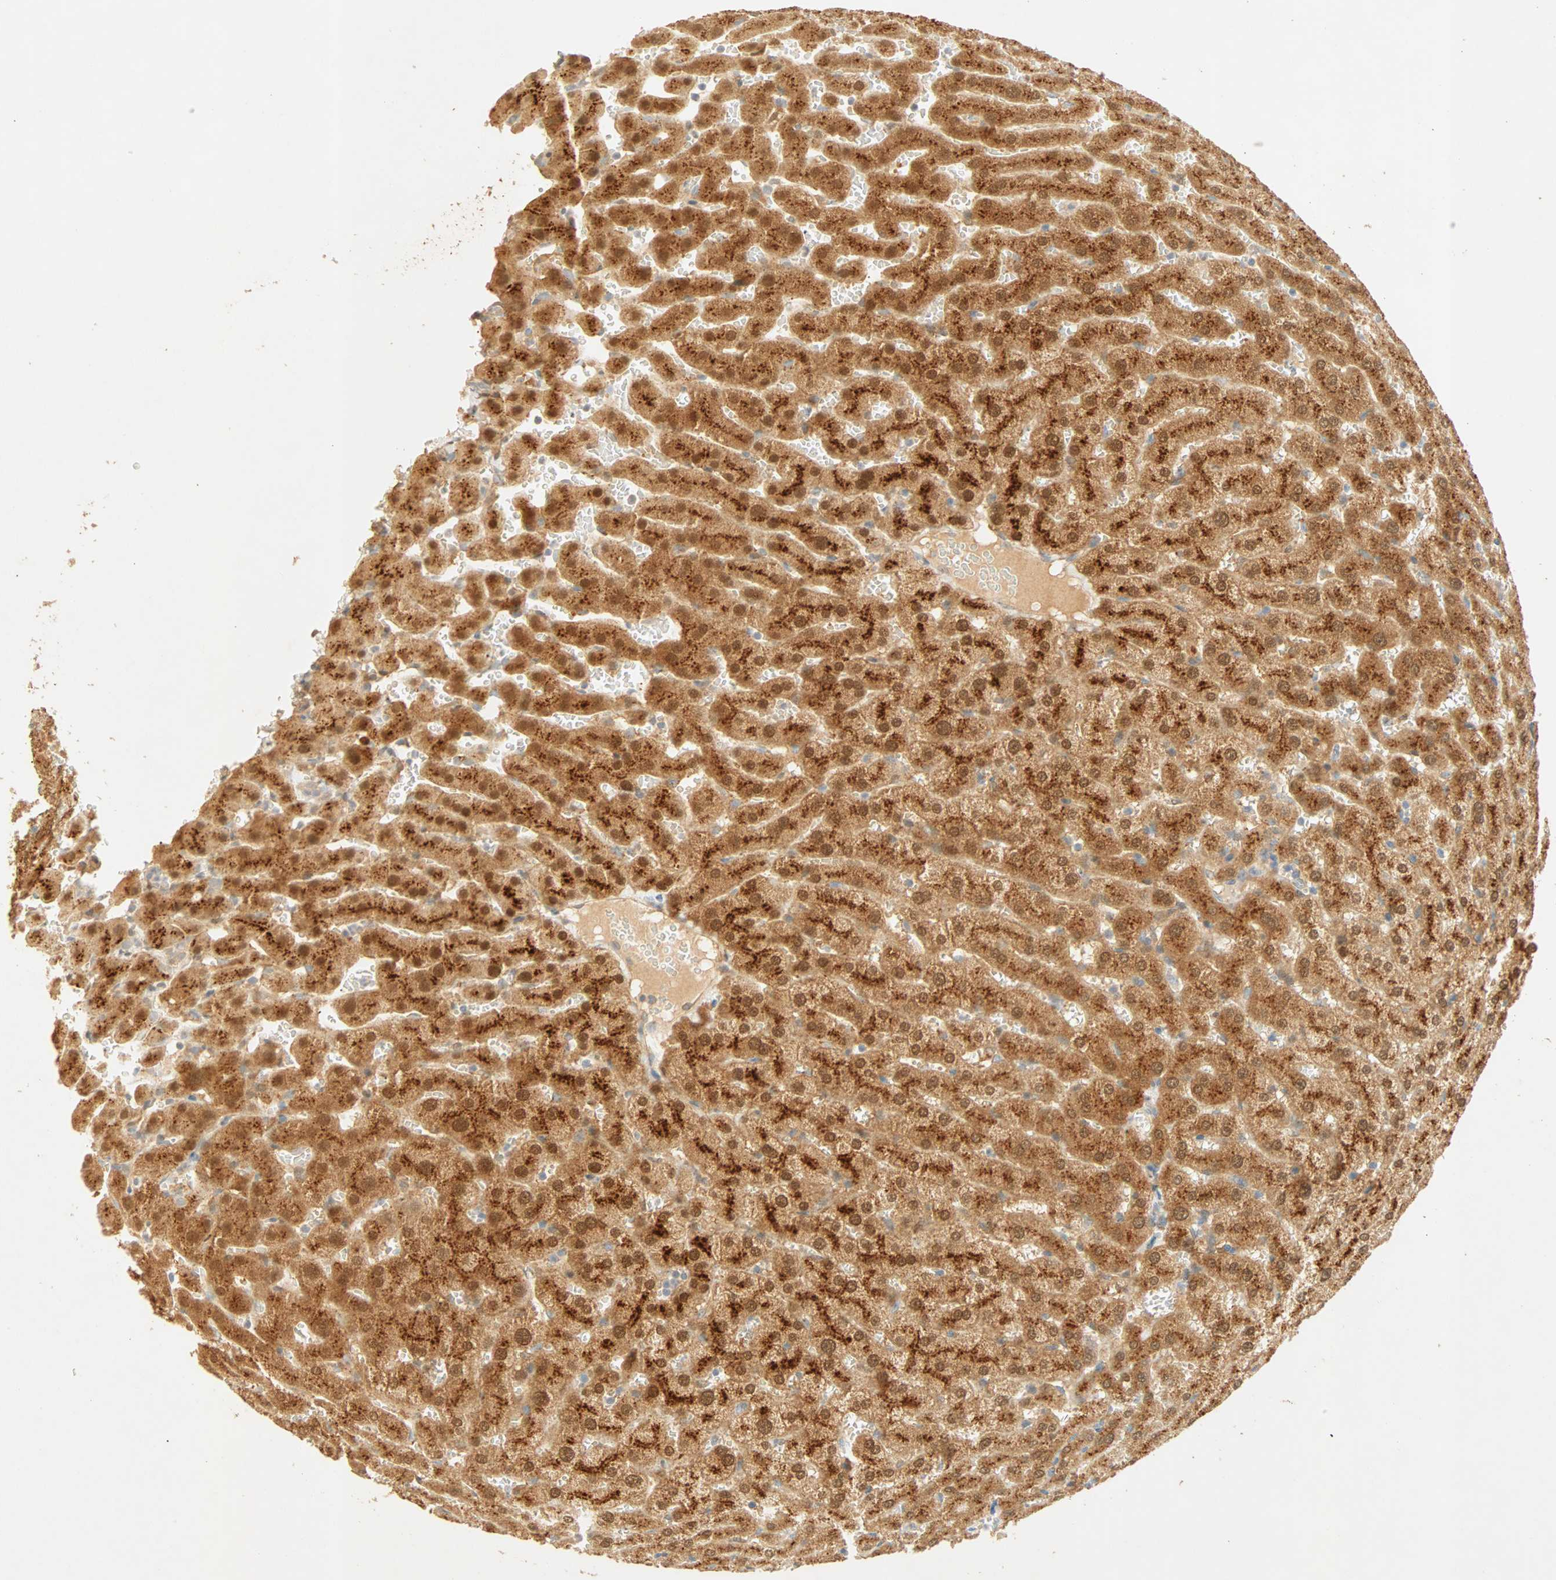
{"staining": {"intensity": "weak", "quantity": "25%-75%", "location": "cytoplasmic/membranous"}, "tissue": "liver", "cell_type": "Cholangiocytes", "image_type": "normal", "snomed": [{"axis": "morphology", "description": "Normal tissue, NOS"}, {"axis": "morphology", "description": "Fibrosis, NOS"}, {"axis": "topography", "description": "Liver"}], "caption": "Immunohistochemical staining of benign human liver exhibits weak cytoplasmic/membranous protein positivity in about 25%-75% of cholangiocytes. The staining was performed using DAB, with brown indicating positive protein expression. Nuclei are stained blue with hematoxylin.", "gene": "SELENBP1", "patient": {"sex": "female", "age": 29}}